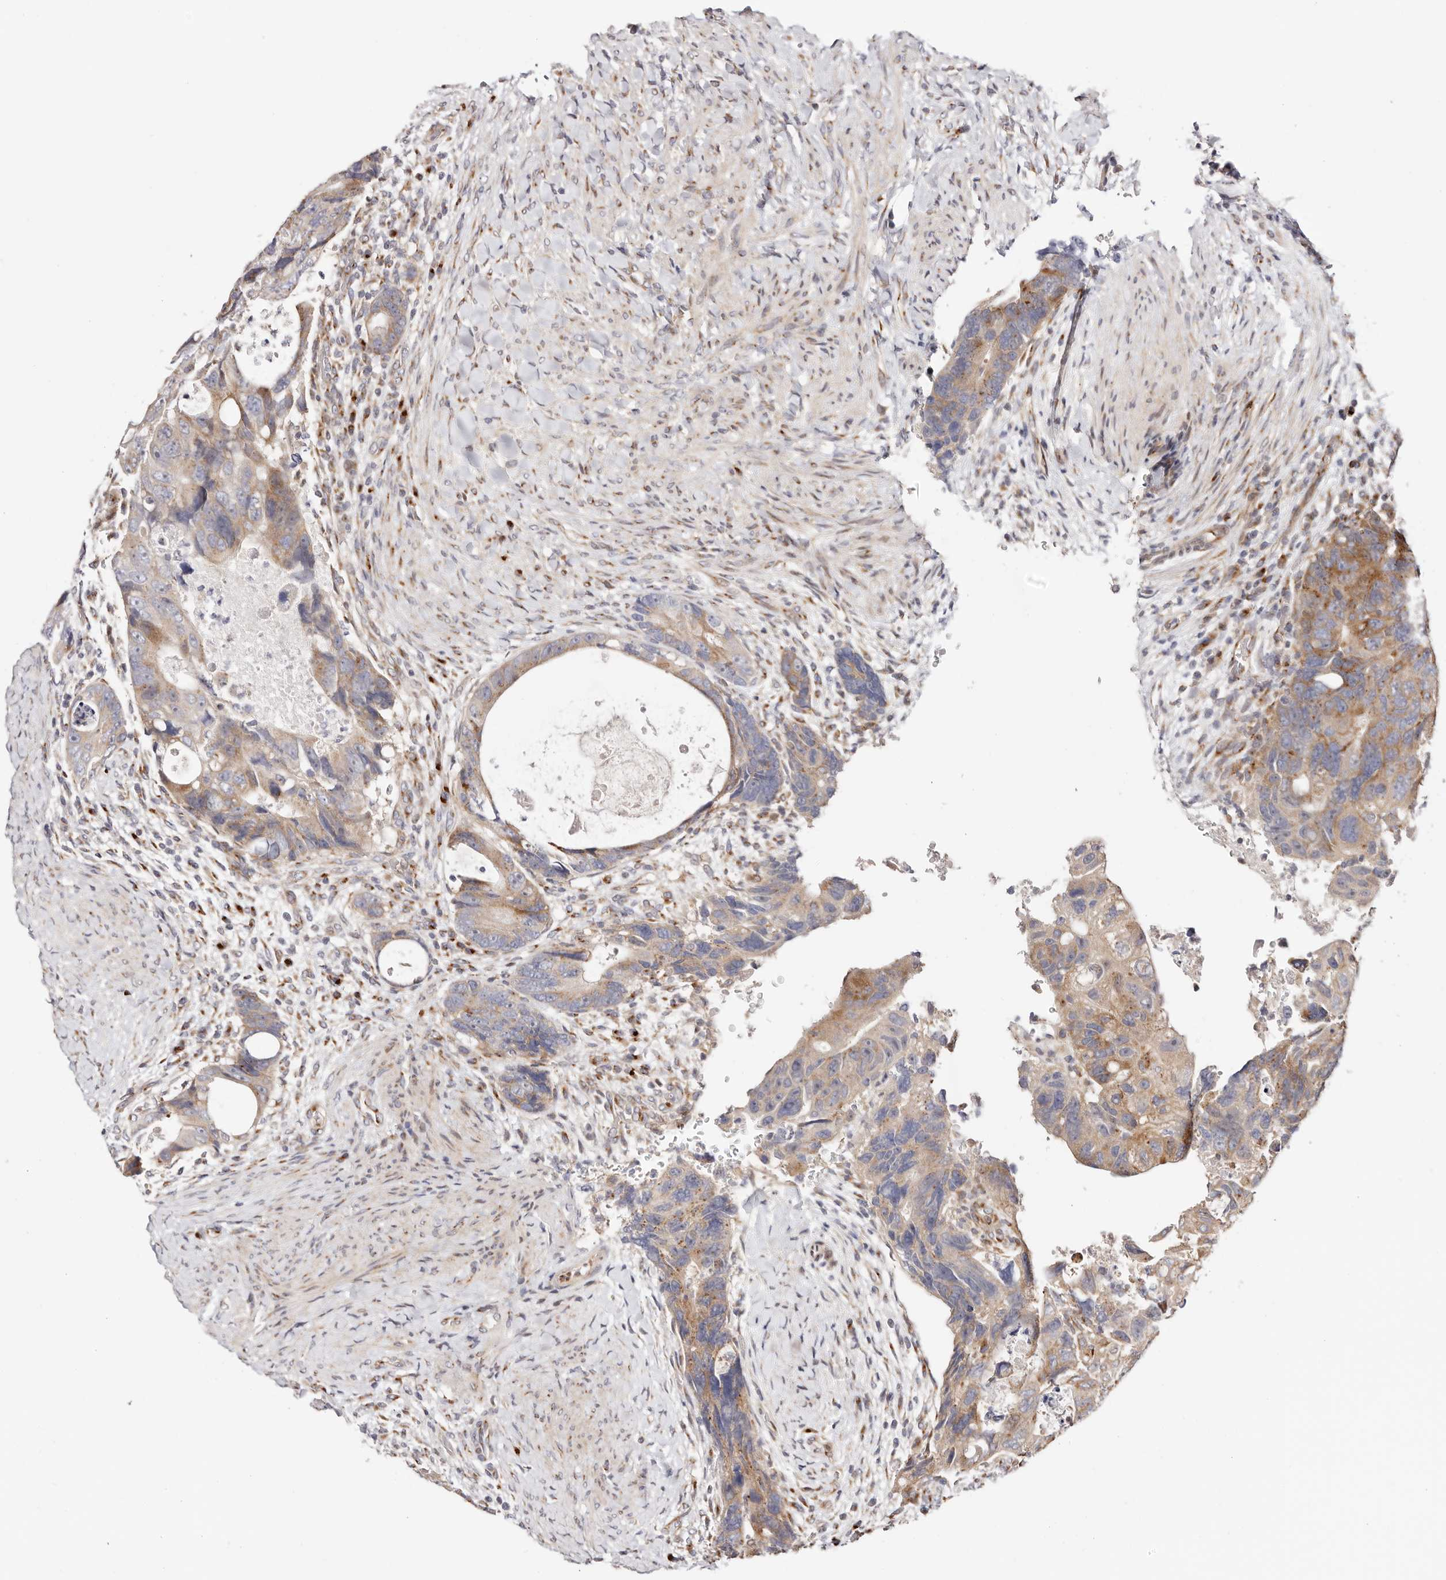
{"staining": {"intensity": "moderate", "quantity": ">75%", "location": "cytoplasmic/membranous"}, "tissue": "colorectal cancer", "cell_type": "Tumor cells", "image_type": "cancer", "snomed": [{"axis": "morphology", "description": "Adenocarcinoma, NOS"}, {"axis": "topography", "description": "Rectum"}], "caption": "Colorectal adenocarcinoma was stained to show a protein in brown. There is medium levels of moderate cytoplasmic/membranous expression in about >75% of tumor cells.", "gene": "MAPK6", "patient": {"sex": "male", "age": 59}}